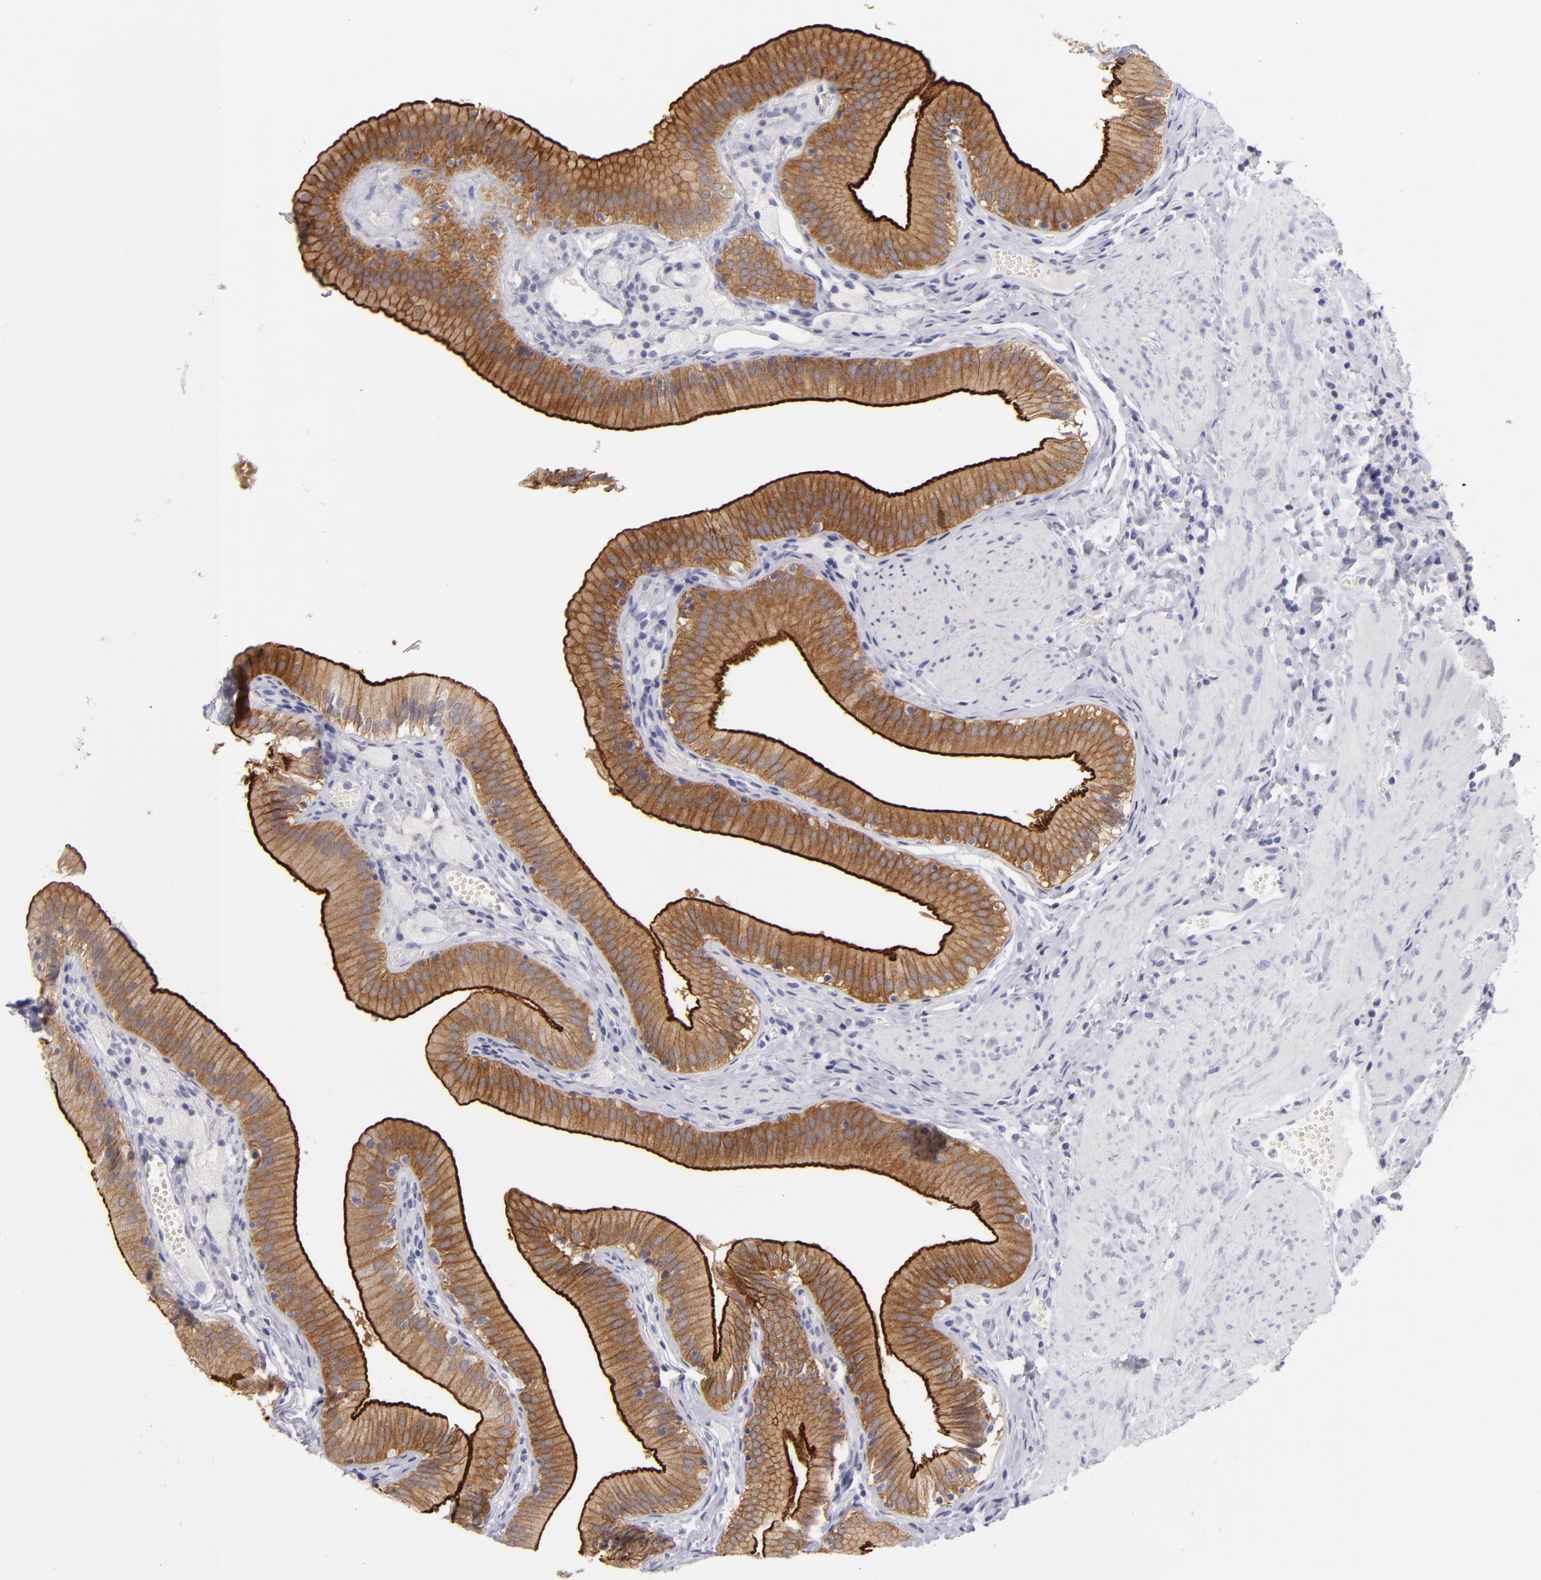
{"staining": {"intensity": "strong", "quantity": ">75%", "location": "cytoplasmic/membranous"}, "tissue": "gallbladder", "cell_type": "Glandular cells", "image_type": "normal", "snomed": [{"axis": "morphology", "description": "Normal tissue, NOS"}, {"axis": "topography", "description": "Gallbladder"}], "caption": "Protein analysis of normal gallbladder demonstrates strong cytoplasmic/membranous staining in approximately >75% of glandular cells. (DAB = brown stain, brightfield microscopy at high magnification).", "gene": "VIL1", "patient": {"sex": "female", "age": 24}}